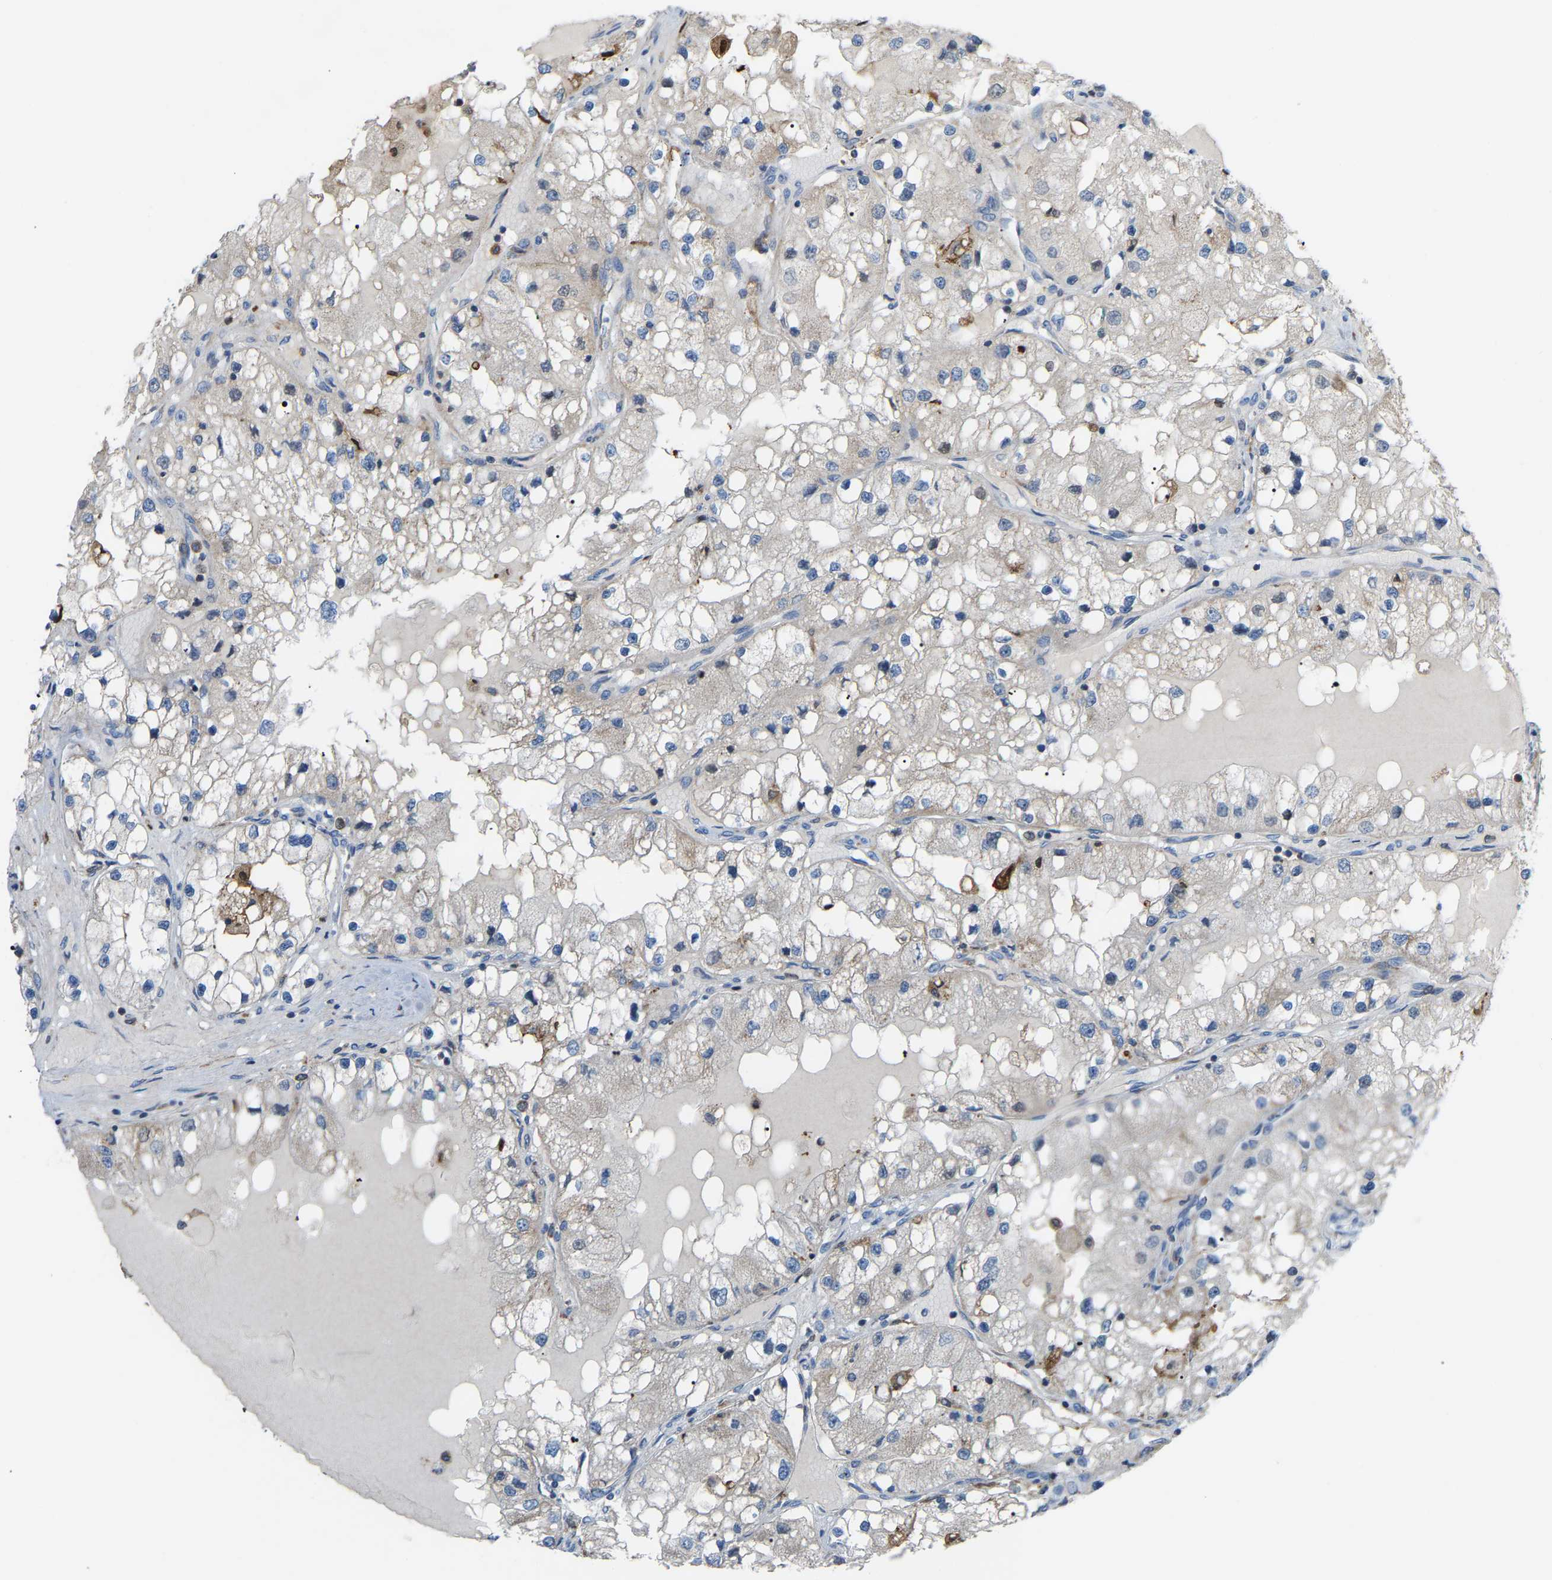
{"staining": {"intensity": "negative", "quantity": "none", "location": "none"}, "tissue": "renal cancer", "cell_type": "Tumor cells", "image_type": "cancer", "snomed": [{"axis": "morphology", "description": "Adenocarcinoma, NOS"}, {"axis": "topography", "description": "Kidney"}], "caption": "Immunohistochemistry (IHC) micrograph of renal cancer stained for a protein (brown), which reveals no staining in tumor cells.", "gene": "CROT", "patient": {"sex": "male", "age": 68}}